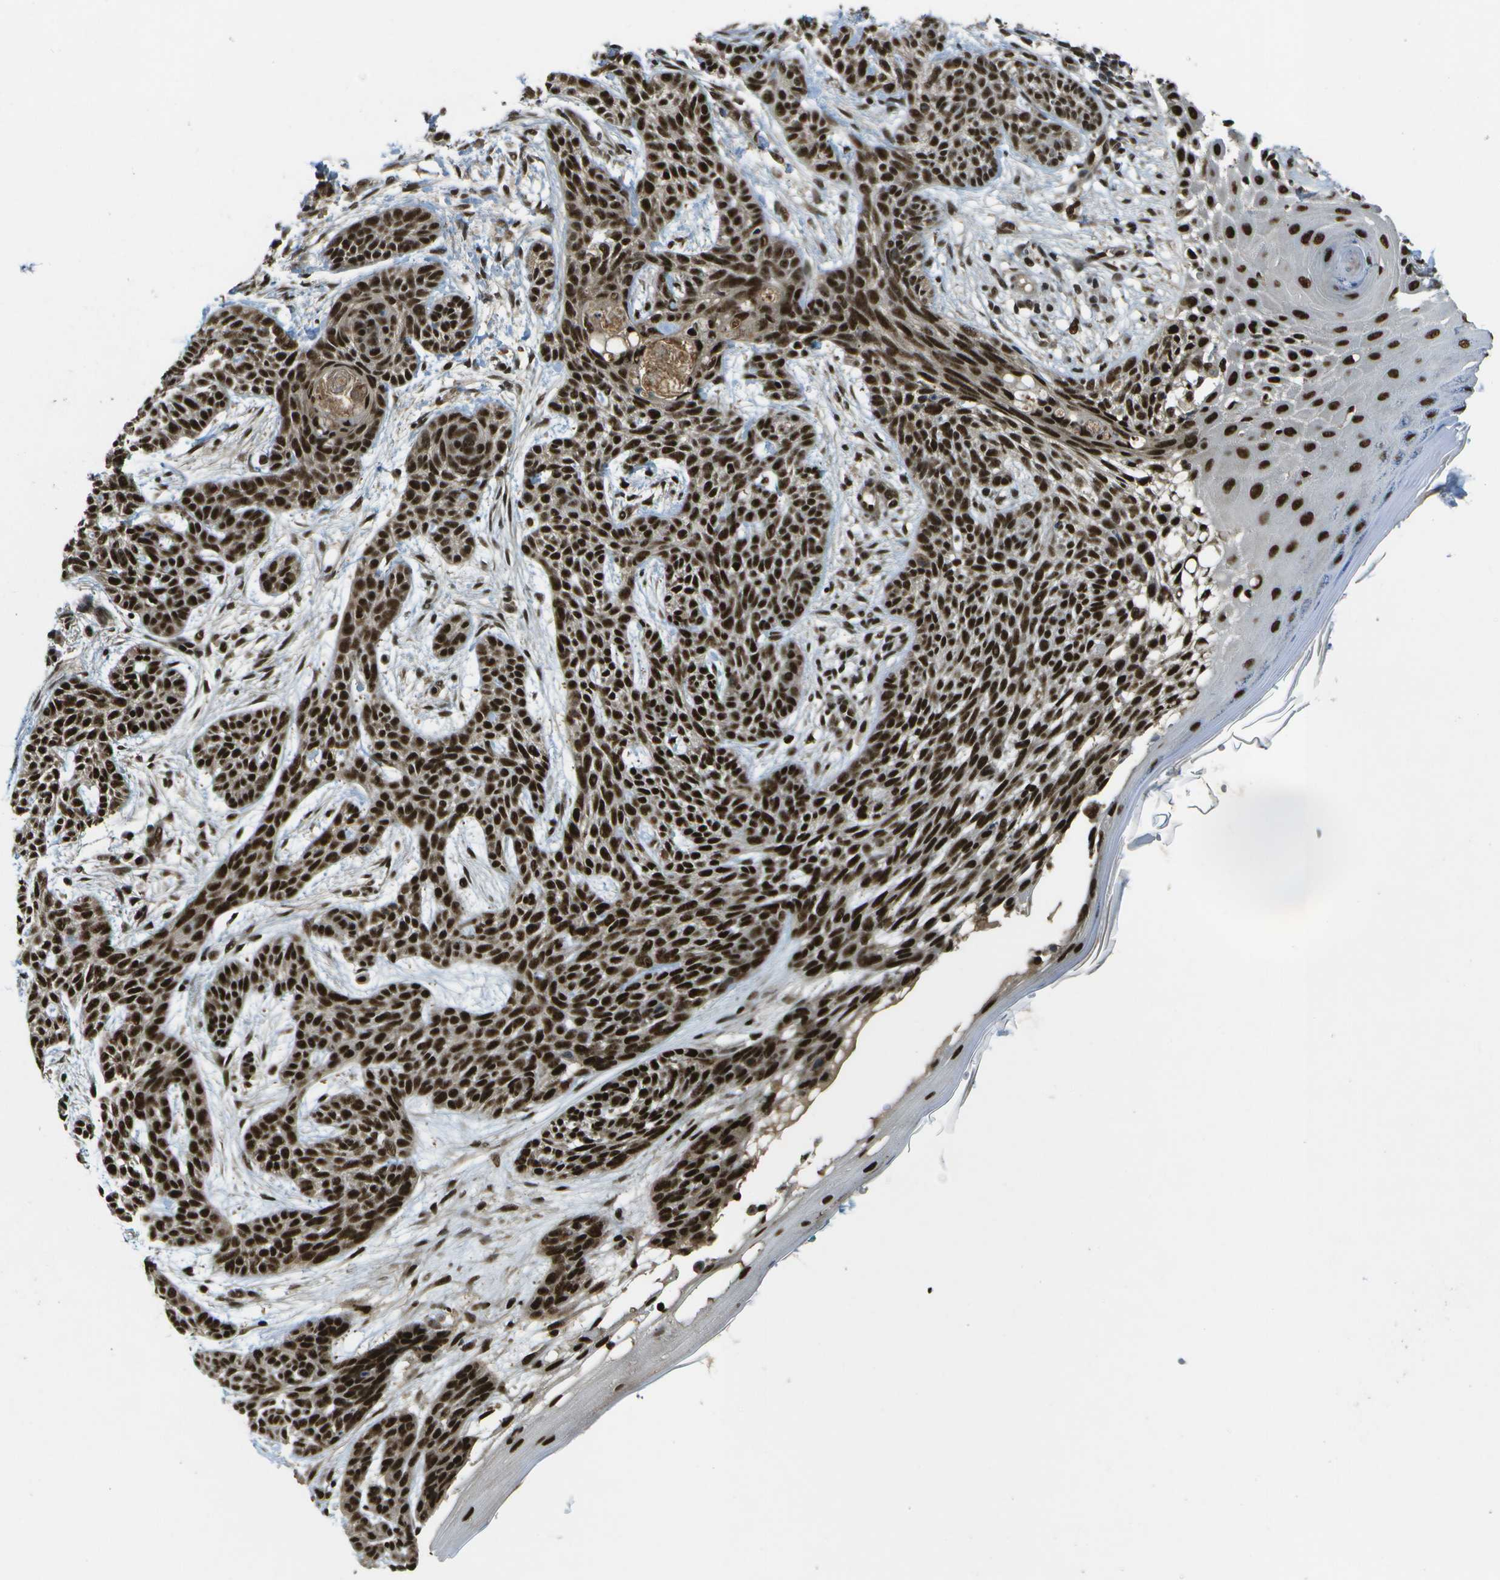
{"staining": {"intensity": "strong", "quantity": ">75%", "location": "nuclear"}, "tissue": "skin cancer", "cell_type": "Tumor cells", "image_type": "cancer", "snomed": [{"axis": "morphology", "description": "Basal cell carcinoma"}, {"axis": "topography", "description": "Skin"}], "caption": "Brown immunohistochemical staining in human skin cancer shows strong nuclear staining in about >75% of tumor cells. (brown staining indicates protein expression, while blue staining denotes nuclei).", "gene": "GANC", "patient": {"sex": "female", "age": 59}}